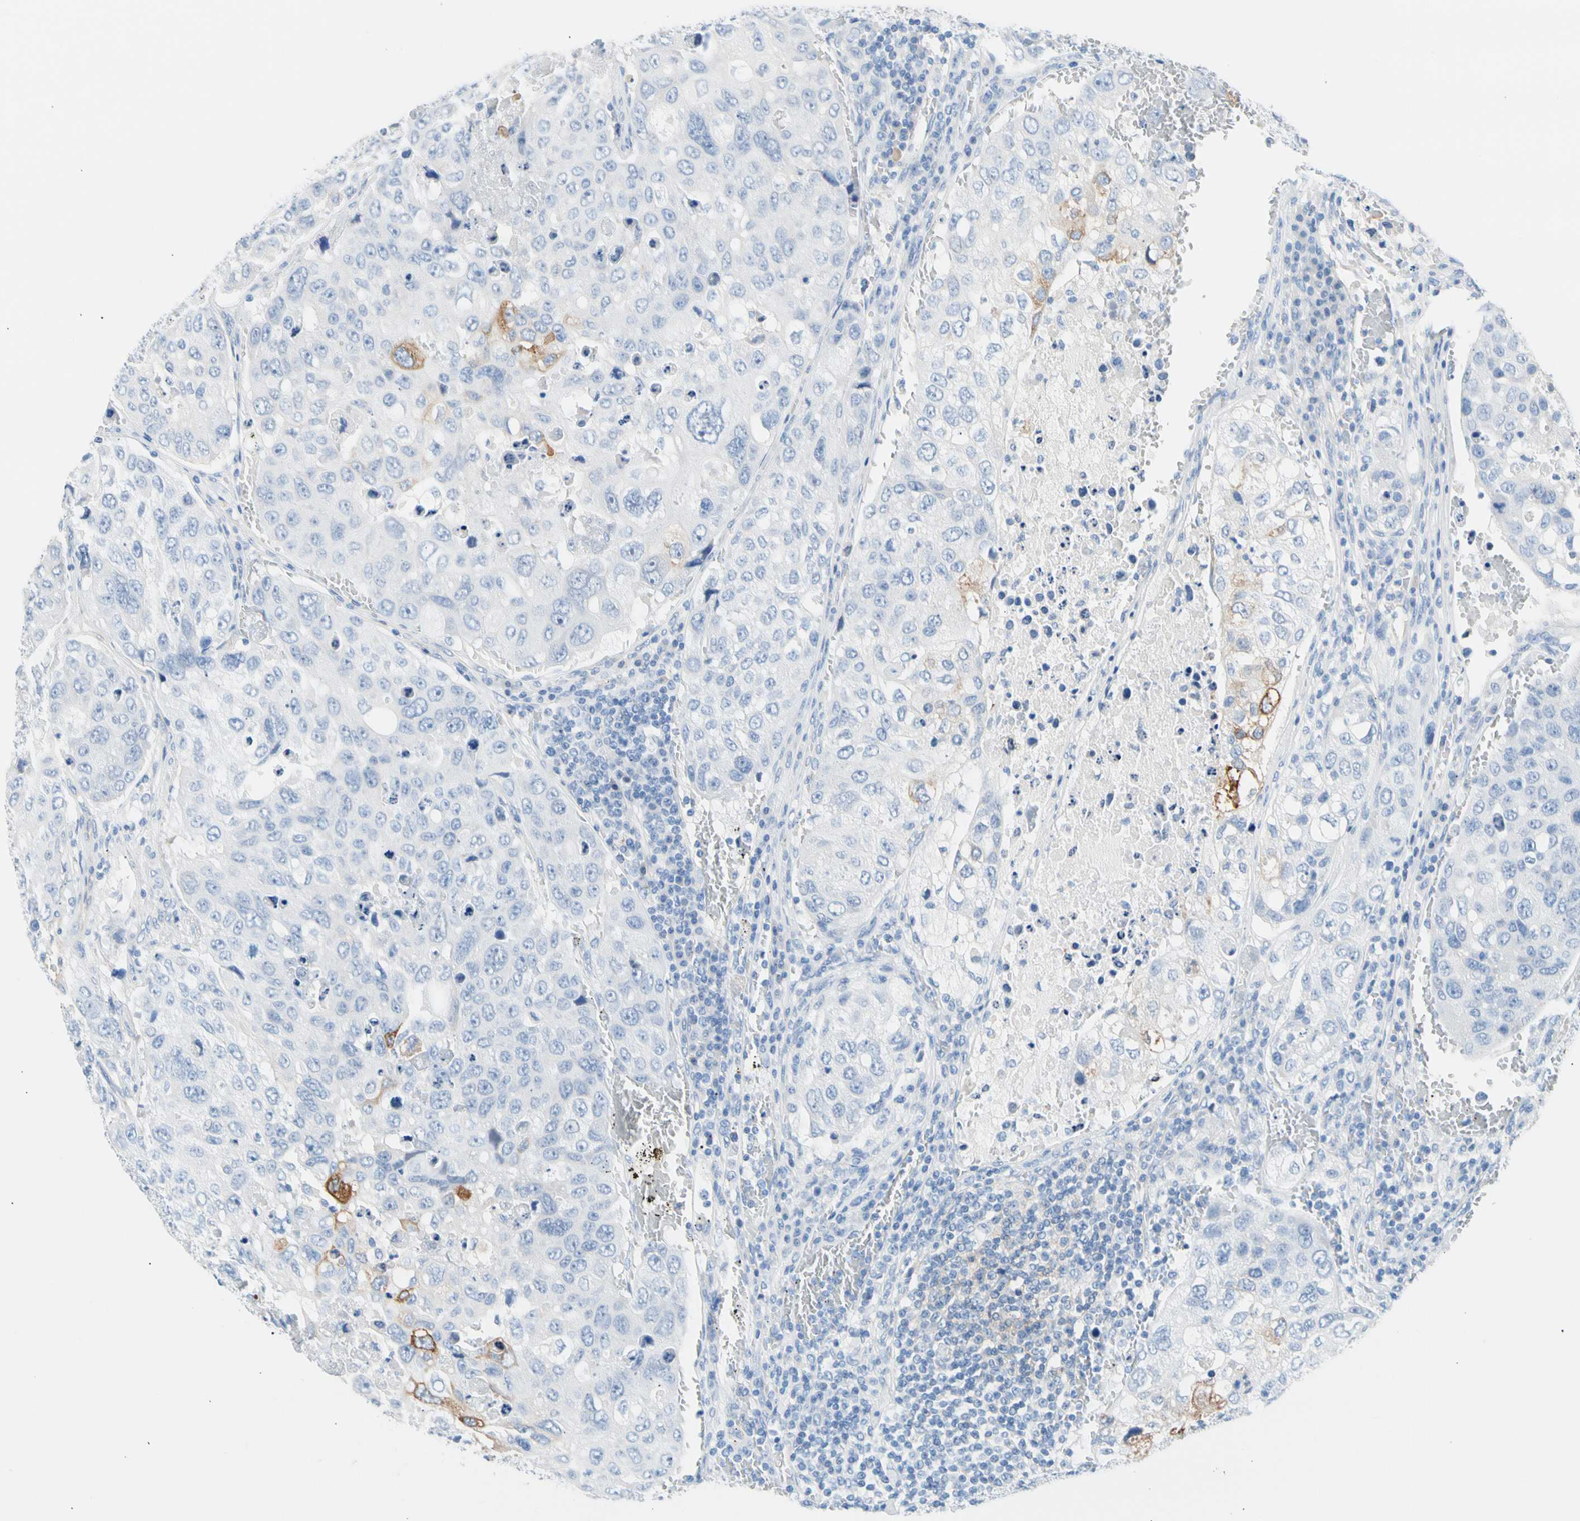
{"staining": {"intensity": "moderate", "quantity": "<25%", "location": "cytoplasmic/membranous"}, "tissue": "urothelial cancer", "cell_type": "Tumor cells", "image_type": "cancer", "snomed": [{"axis": "morphology", "description": "Urothelial carcinoma, High grade"}, {"axis": "topography", "description": "Lymph node"}, {"axis": "topography", "description": "Urinary bladder"}], "caption": "Human urothelial cancer stained with a brown dye shows moderate cytoplasmic/membranous positive staining in about <25% of tumor cells.", "gene": "CEL", "patient": {"sex": "male", "age": 51}}